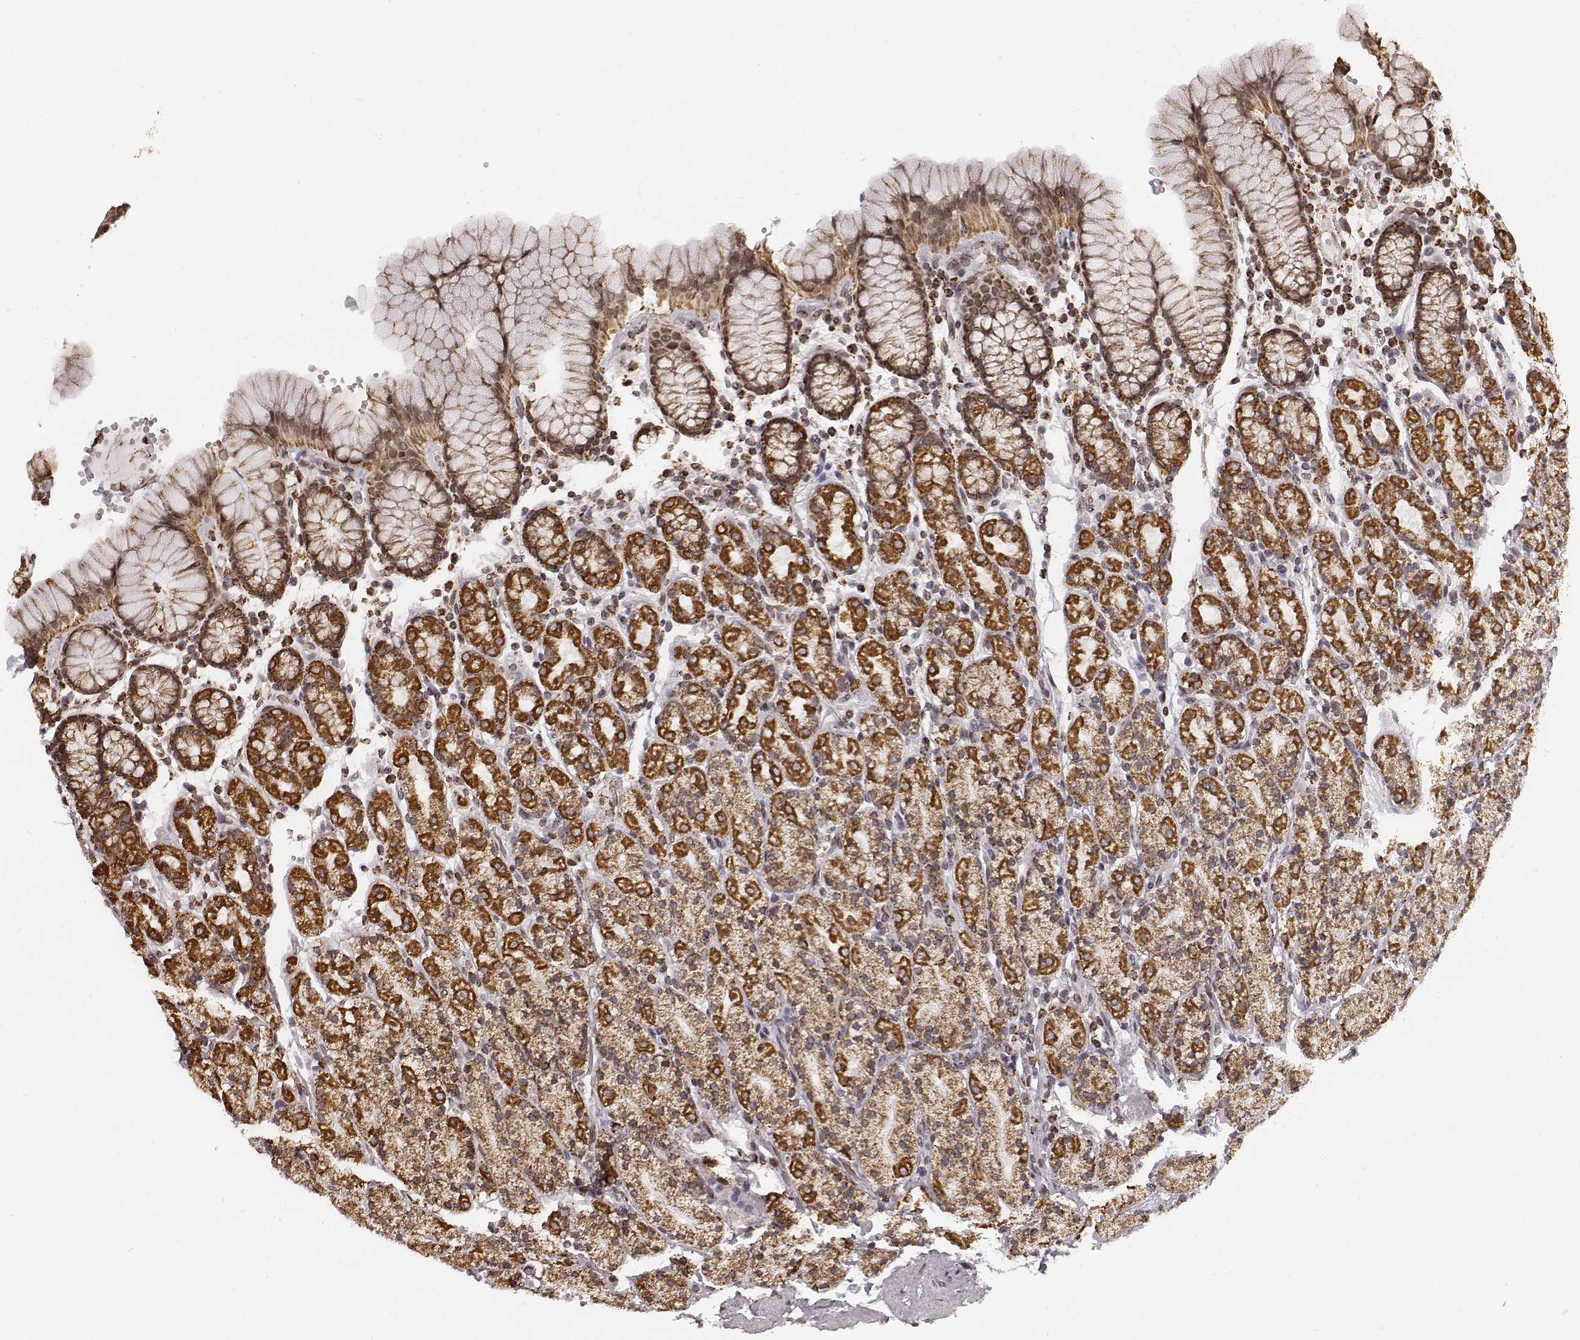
{"staining": {"intensity": "moderate", "quantity": ">75%", "location": "cytoplasmic/membranous"}, "tissue": "stomach", "cell_type": "Glandular cells", "image_type": "normal", "snomed": [{"axis": "morphology", "description": "Normal tissue, NOS"}, {"axis": "topography", "description": "Stomach, upper"}, {"axis": "topography", "description": "Stomach"}], "caption": "Immunohistochemistry micrograph of benign stomach stained for a protein (brown), which displays medium levels of moderate cytoplasmic/membranous expression in about >75% of glandular cells.", "gene": "ACOT2", "patient": {"sex": "male", "age": 62}}